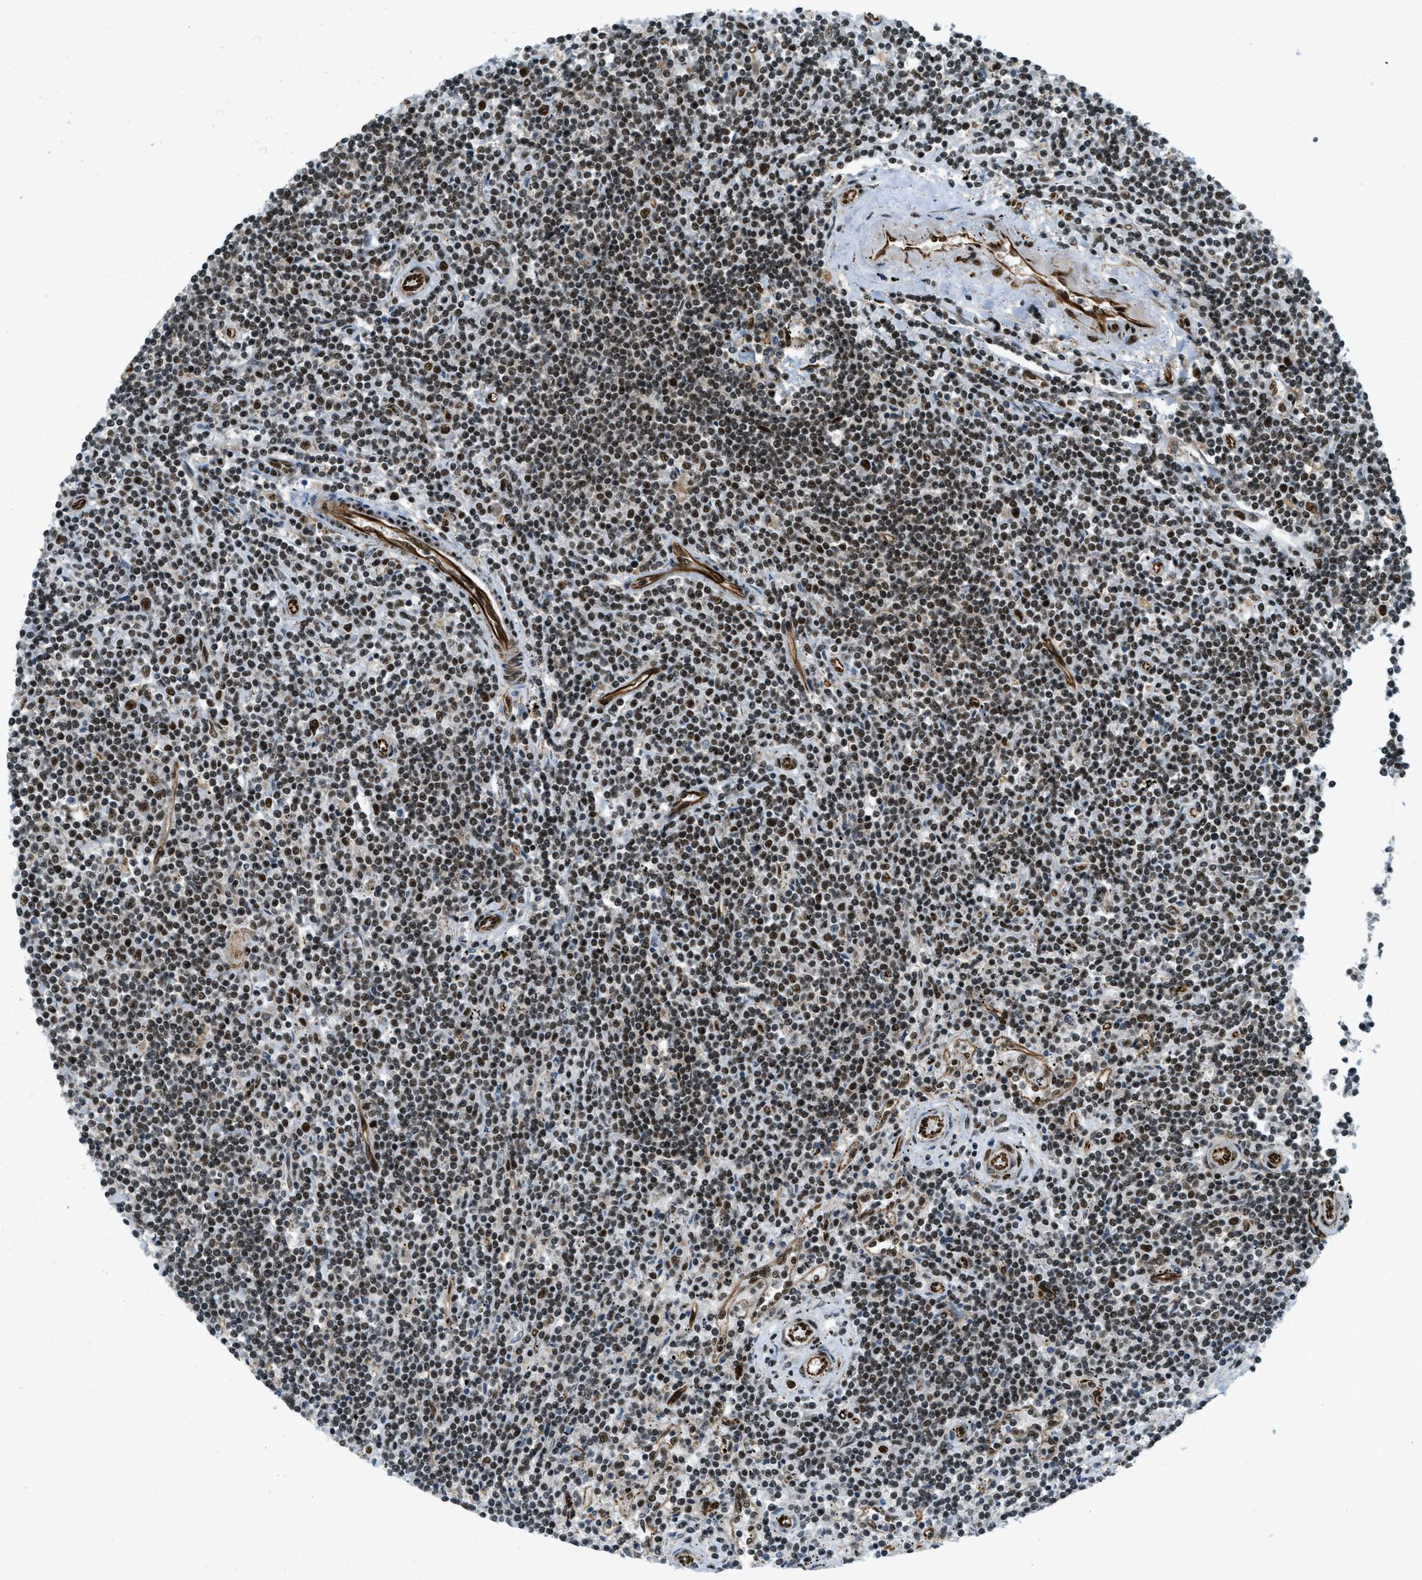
{"staining": {"intensity": "moderate", "quantity": ">75%", "location": "nuclear"}, "tissue": "lymphoma", "cell_type": "Tumor cells", "image_type": "cancer", "snomed": [{"axis": "morphology", "description": "Malignant lymphoma, non-Hodgkin's type, Low grade"}, {"axis": "topography", "description": "Spleen"}], "caption": "This is an image of immunohistochemistry (IHC) staining of lymphoma, which shows moderate positivity in the nuclear of tumor cells.", "gene": "ZFR", "patient": {"sex": "male", "age": 76}}